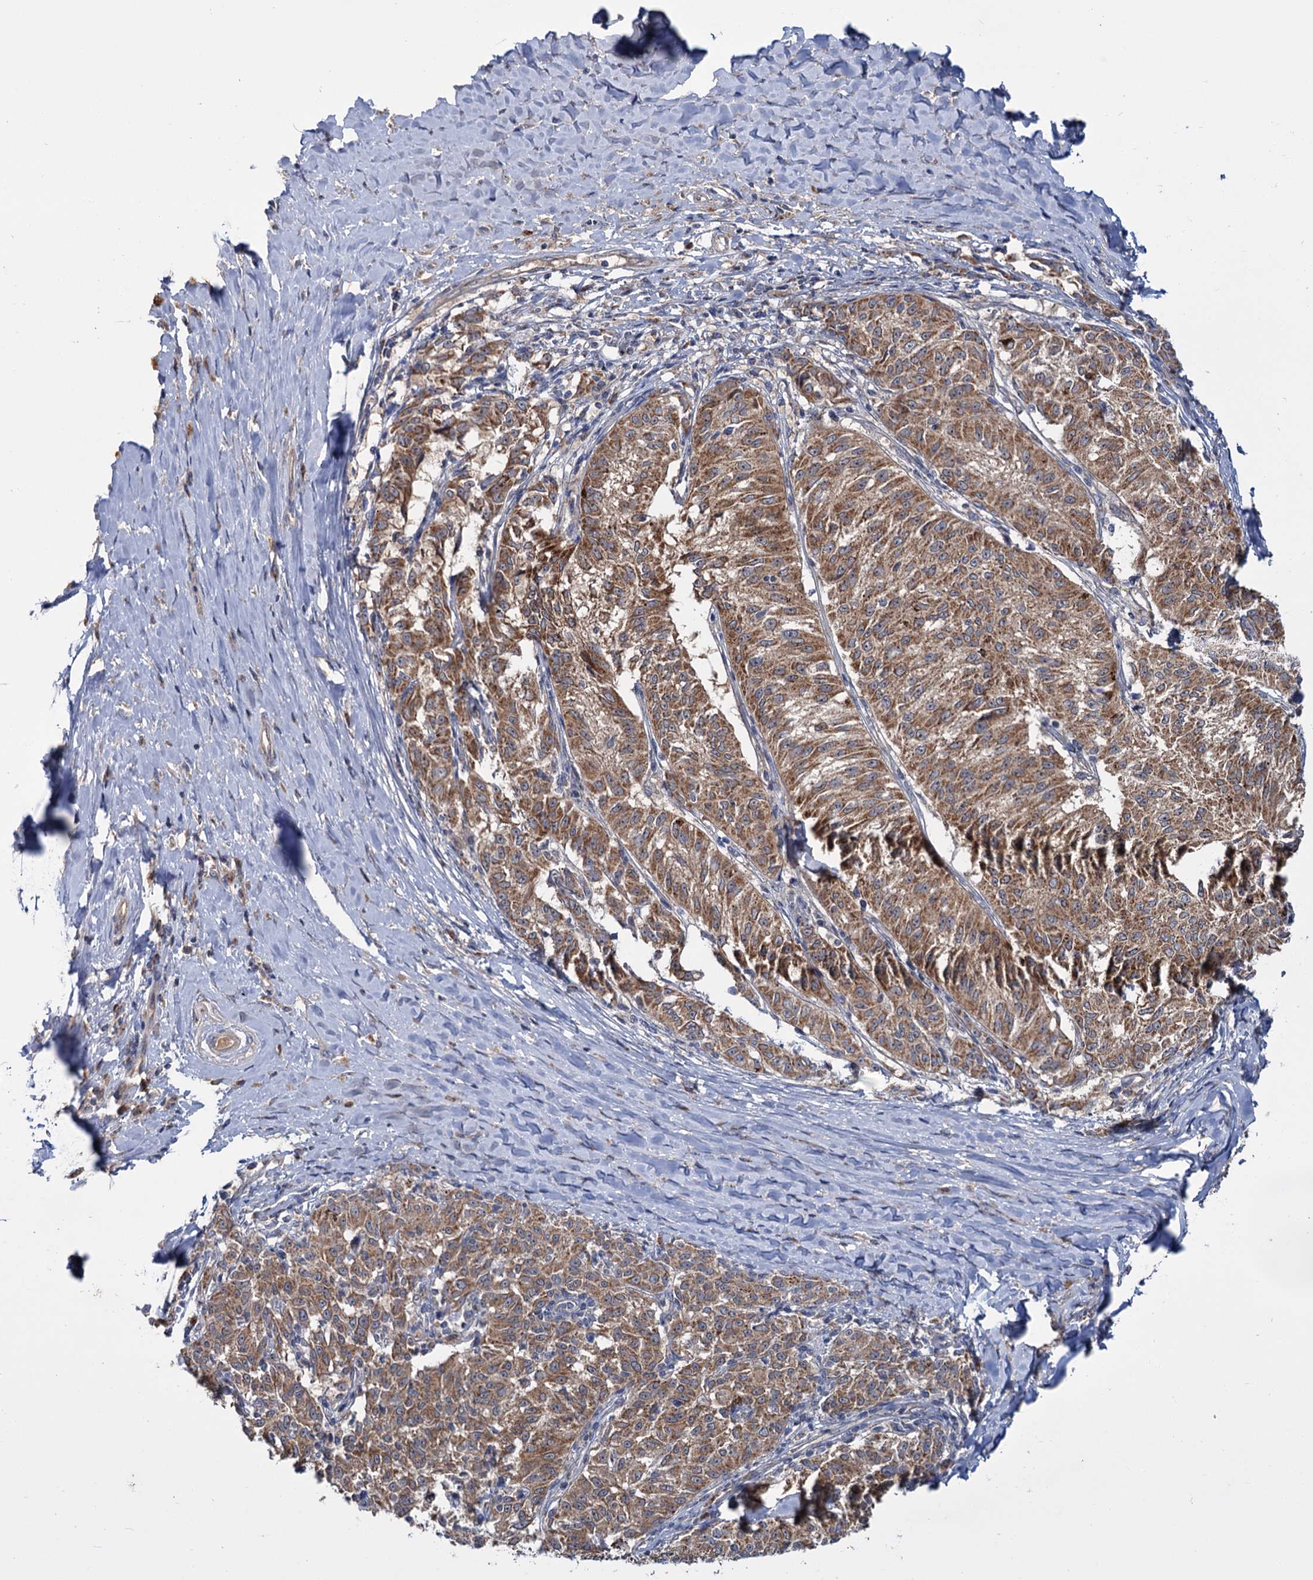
{"staining": {"intensity": "moderate", "quantity": ">75%", "location": "cytoplasmic/membranous"}, "tissue": "melanoma", "cell_type": "Tumor cells", "image_type": "cancer", "snomed": [{"axis": "morphology", "description": "Malignant melanoma, NOS"}, {"axis": "topography", "description": "Skin"}], "caption": "Protein staining of malignant melanoma tissue demonstrates moderate cytoplasmic/membranous expression in approximately >75% of tumor cells. (brown staining indicates protein expression, while blue staining denotes nuclei).", "gene": "DYNC2H1", "patient": {"sex": "female", "age": 72}}